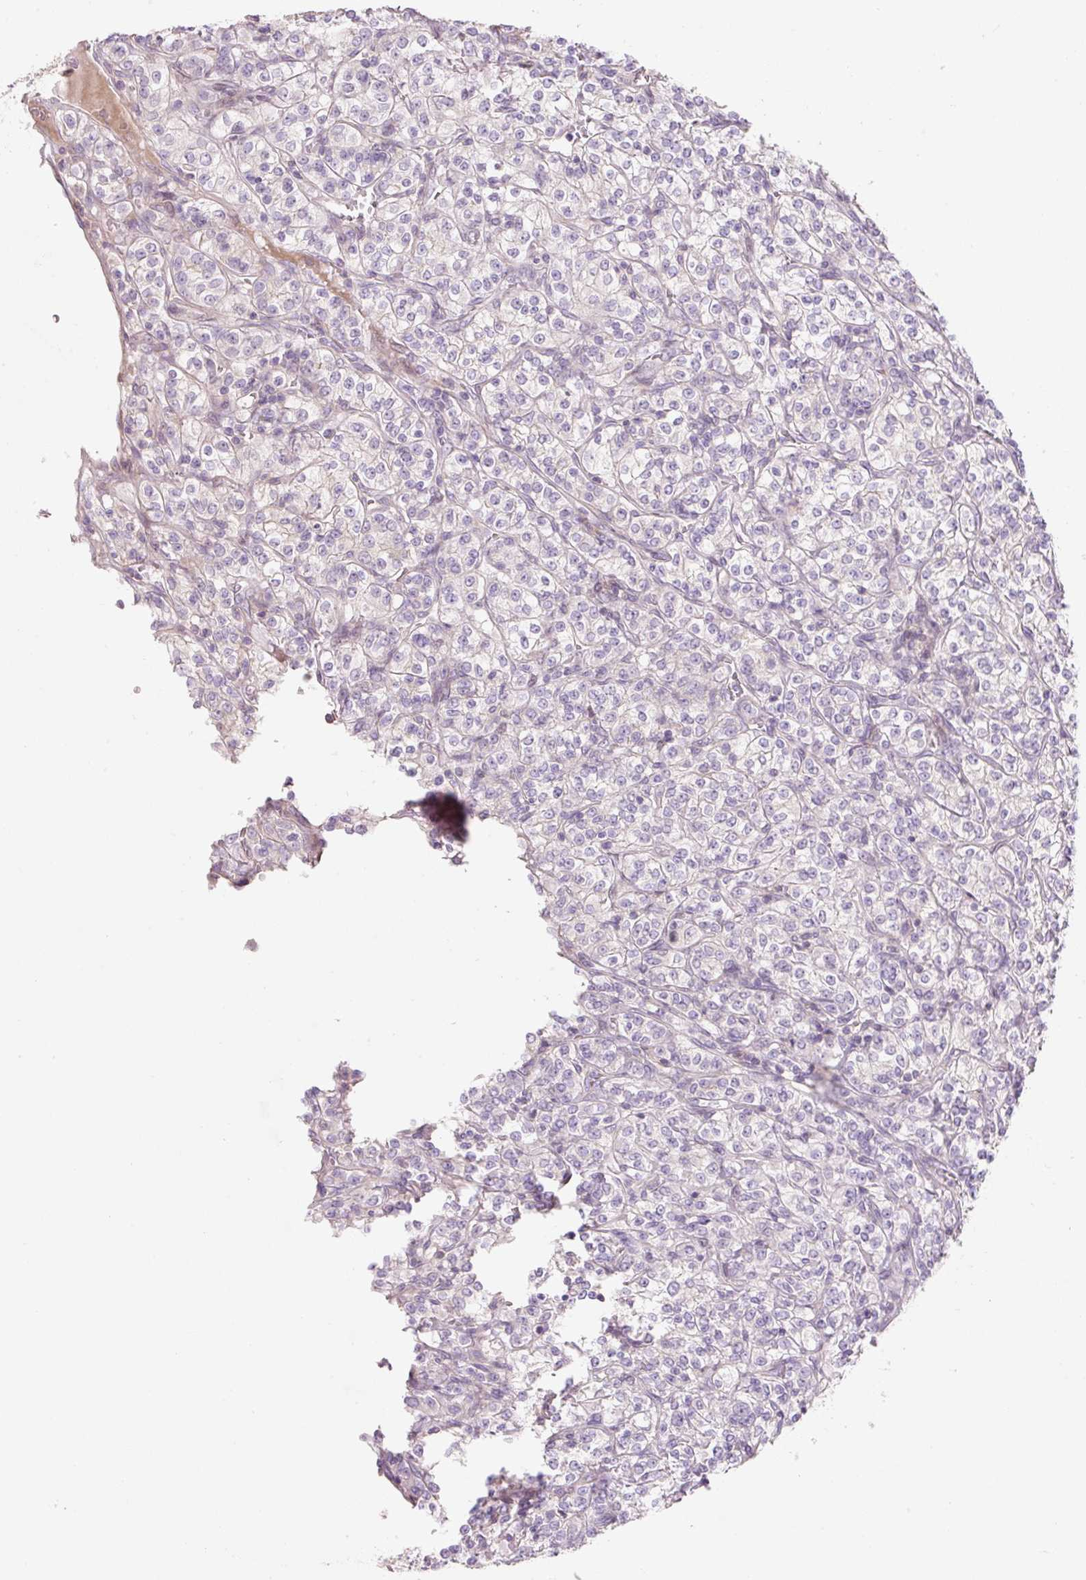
{"staining": {"intensity": "negative", "quantity": "none", "location": "none"}, "tissue": "renal cancer", "cell_type": "Tumor cells", "image_type": "cancer", "snomed": [{"axis": "morphology", "description": "Adenocarcinoma, NOS"}, {"axis": "topography", "description": "Kidney"}], "caption": "A high-resolution image shows immunohistochemistry staining of adenocarcinoma (renal), which shows no significant expression in tumor cells.", "gene": "ZNF552", "patient": {"sex": "male", "age": 77}}